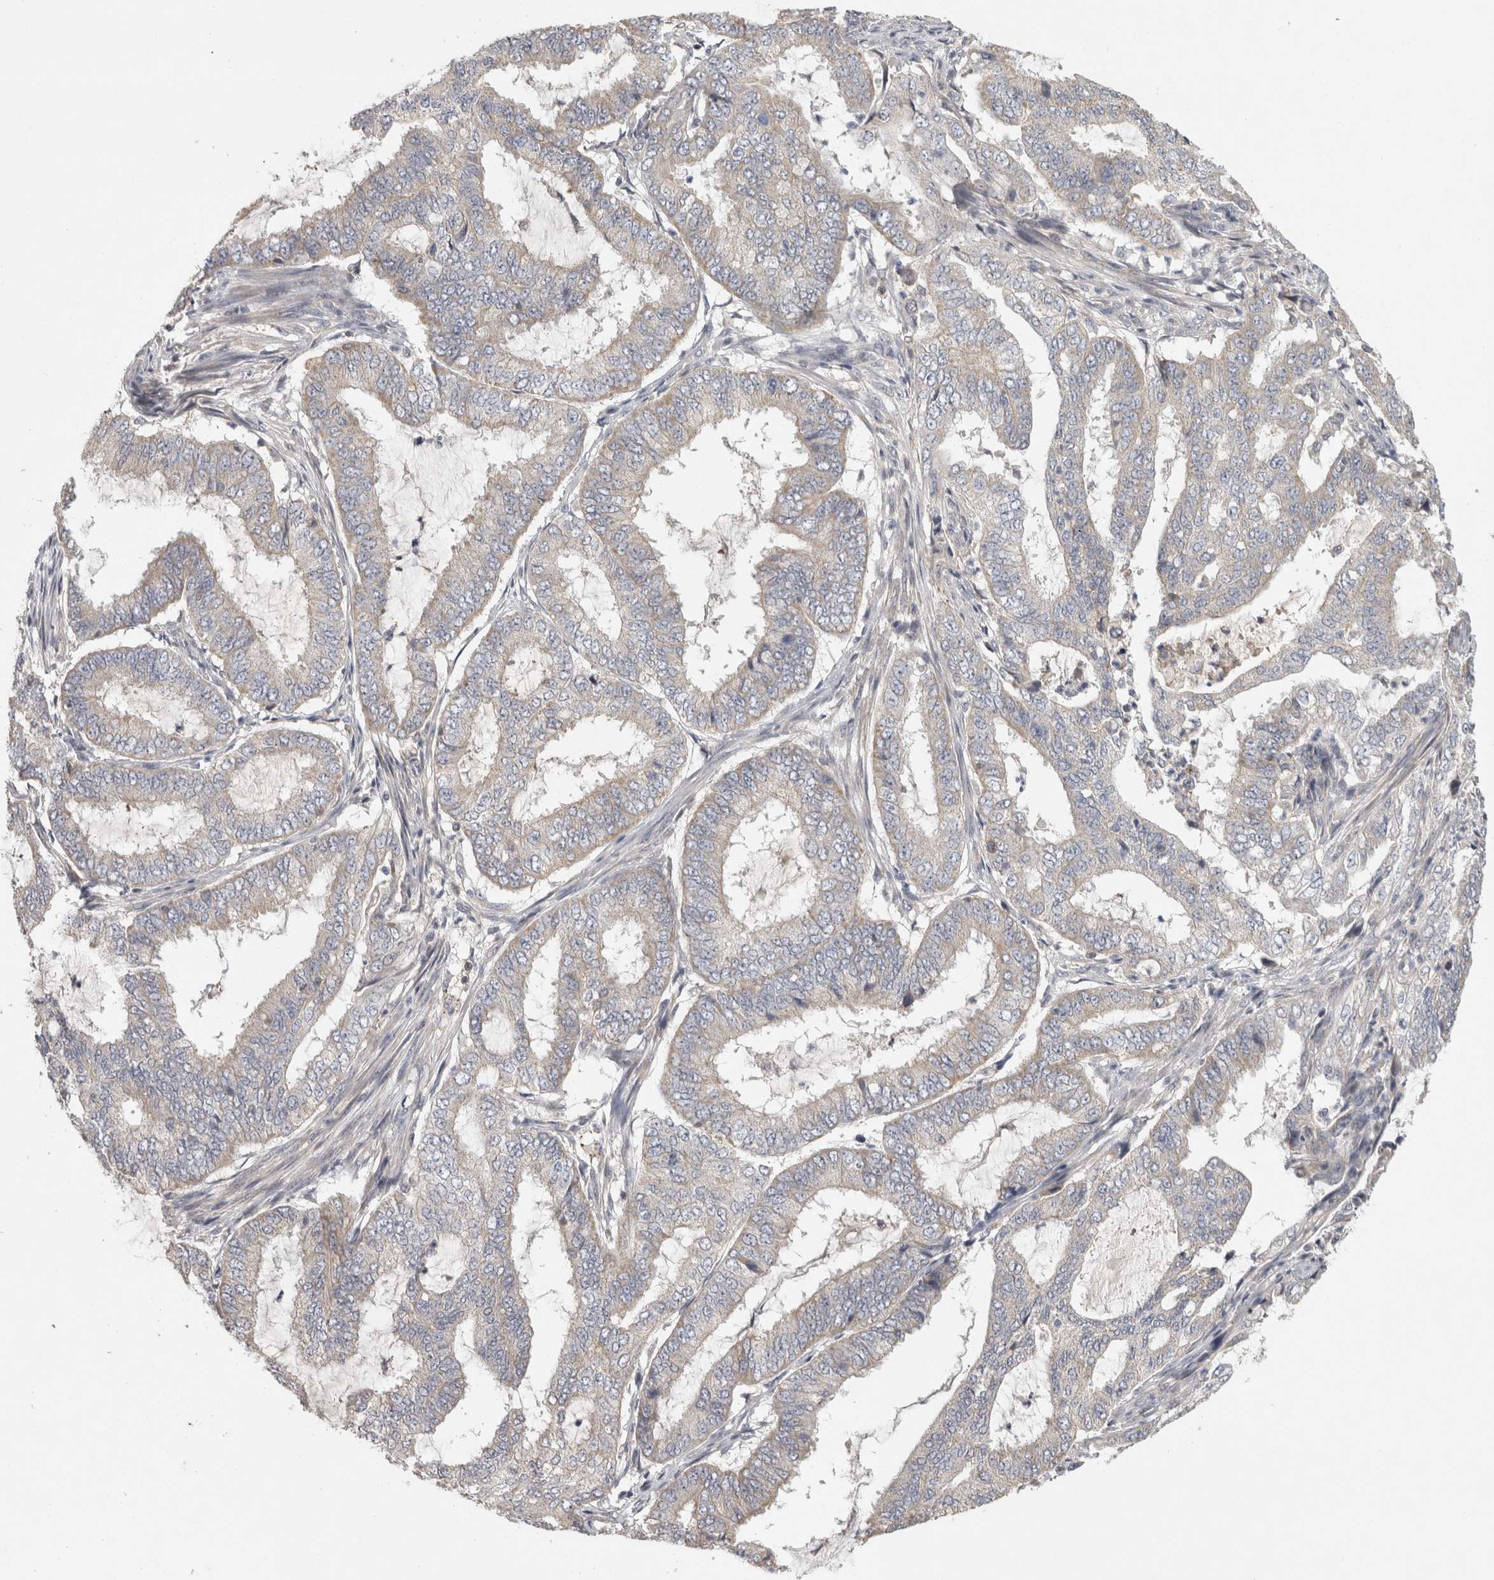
{"staining": {"intensity": "negative", "quantity": "none", "location": "none"}, "tissue": "endometrial cancer", "cell_type": "Tumor cells", "image_type": "cancer", "snomed": [{"axis": "morphology", "description": "Adenocarcinoma, NOS"}, {"axis": "topography", "description": "Endometrium"}], "caption": "Tumor cells are negative for protein expression in human endometrial cancer (adenocarcinoma).", "gene": "ACAT2", "patient": {"sex": "female", "age": 51}}